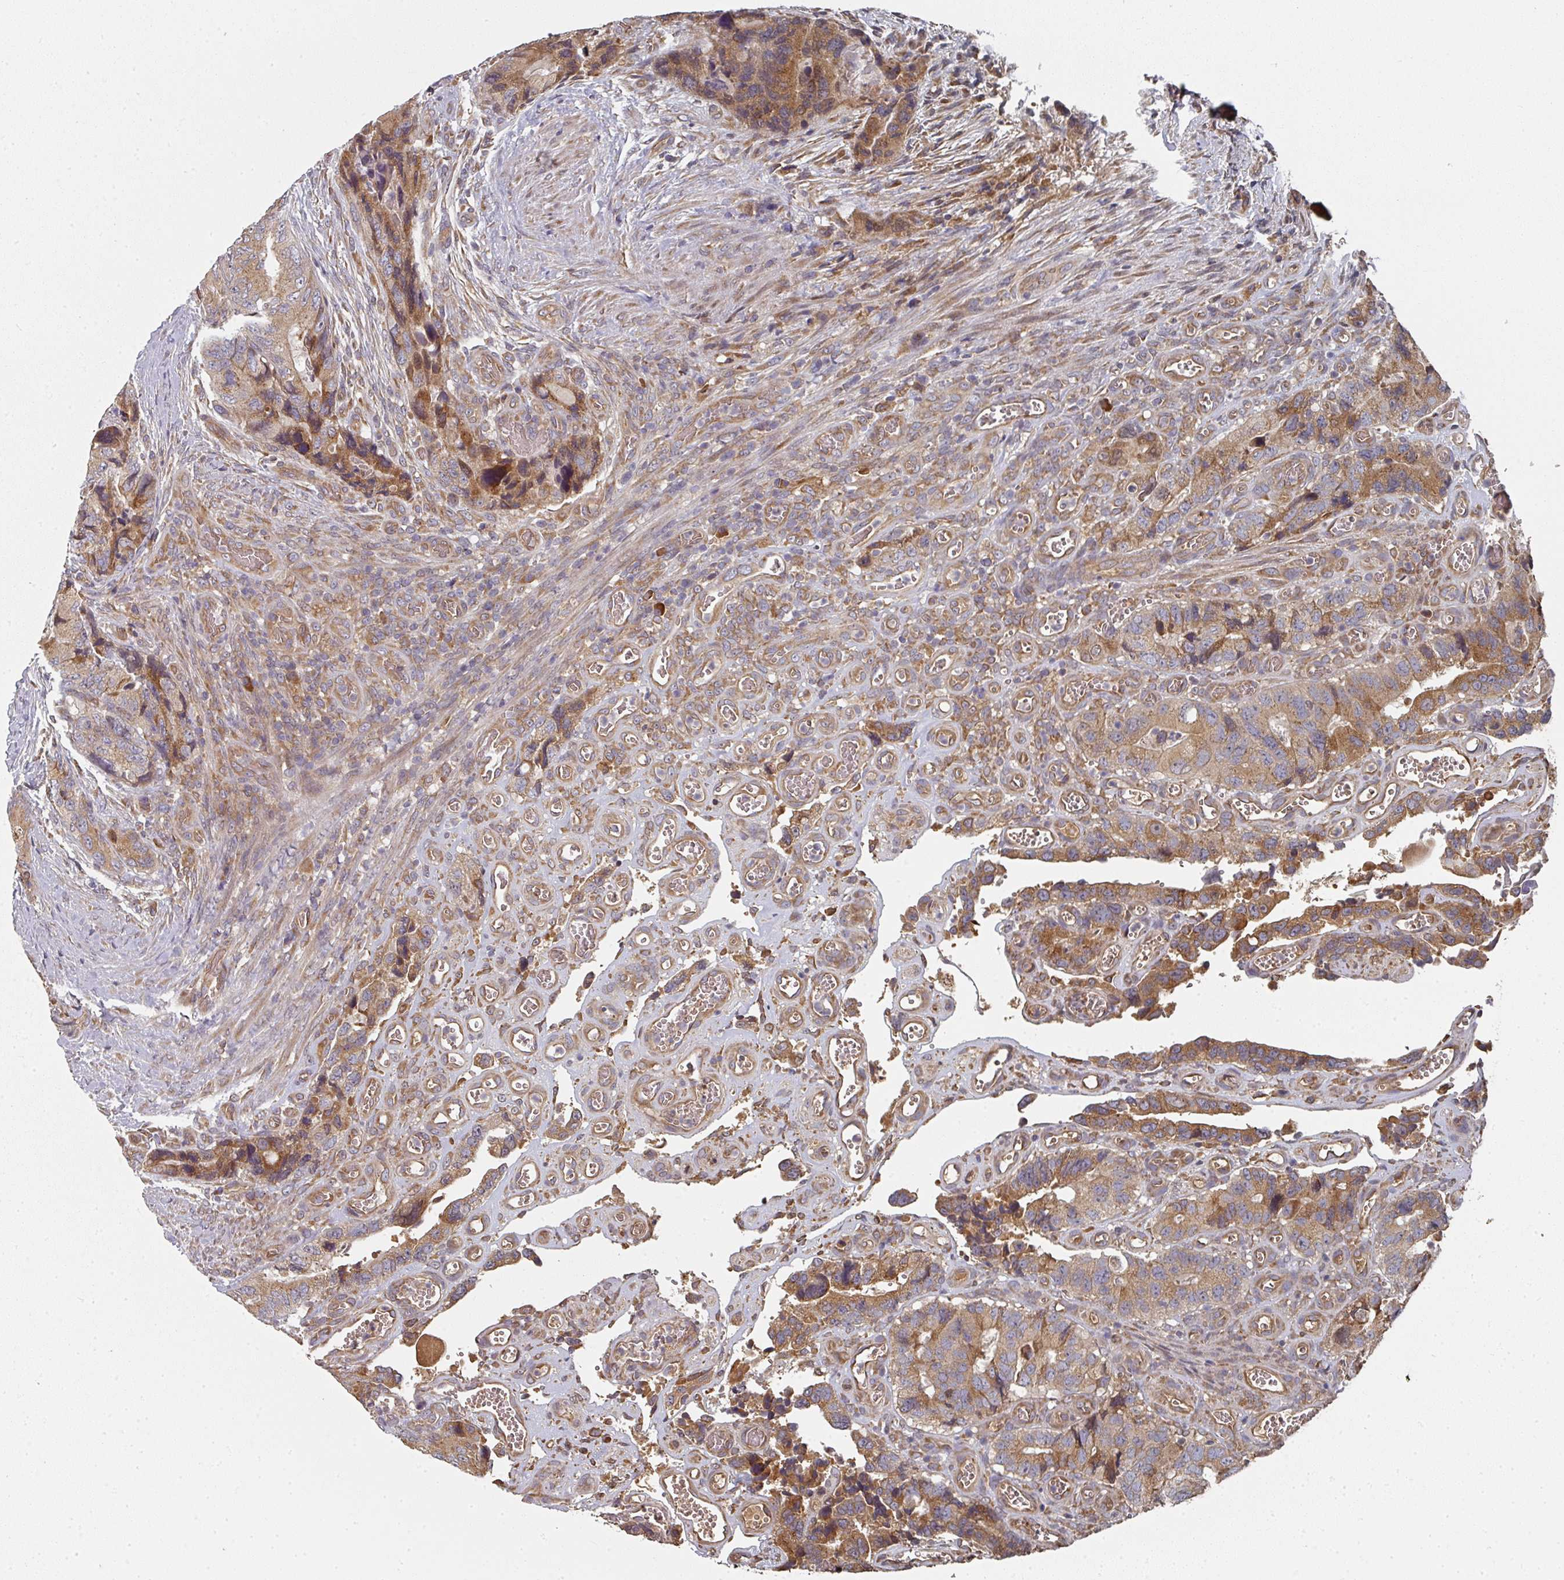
{"staining": {"intensity": "moderate", "quantity": ">75%", "location": "cytoplasmic/membranous"}, "tissue": "colorectal cancer", "cell_type": "Tumor cells", "image_type": "cancer", "snomed": [{"axis": "morphology", "description": "Adenocarcinoma, NOS"}, {"axis": "topography", "description": "Colon"}], "caption": "Immunohistochemical staining of colorectal cancer (adenocarcinoma) displays medium levels of moderate cytoplasmic/membranous protein staining in approximately >75% of tumor cells.", "gene": "EDEM2", "patient": {"sex": "male", "age": 84}}